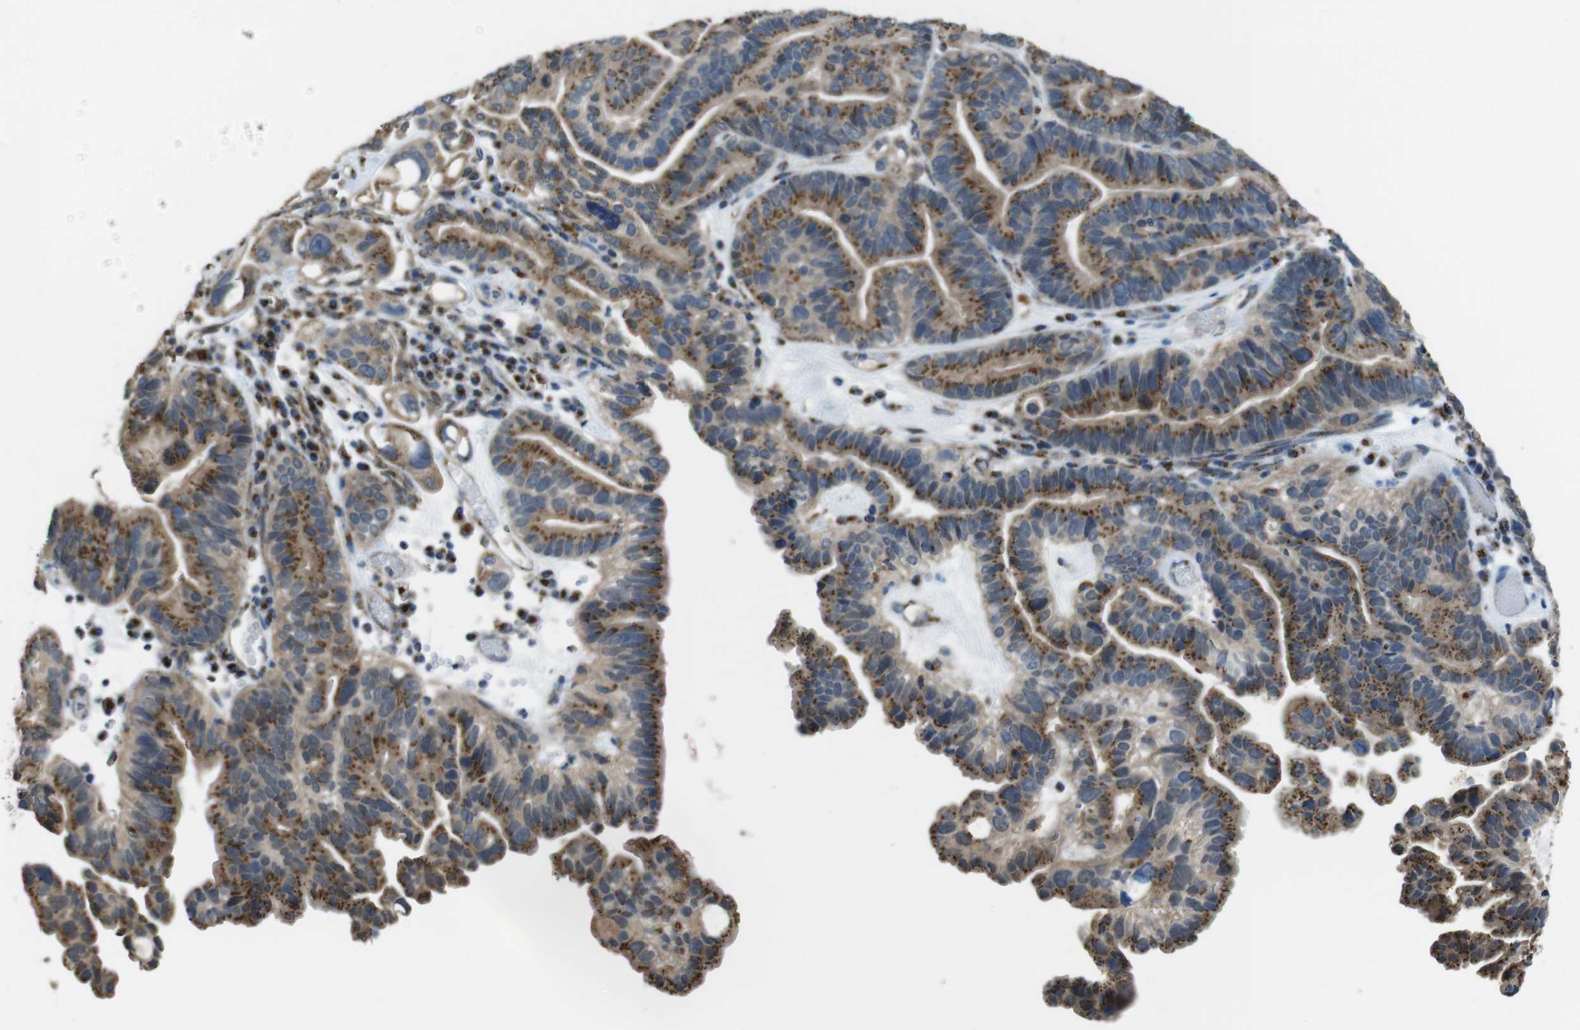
{"staining": {"intensity": "moderate", "quantity": ">75%", "location": "cytoplasmic/membranous"}, "tissue": "ovarian cancer", "cell_type": "Tumor cells", "image_type": "cancer", "snomed": [{"axis": "morphology", "description": "Cystadenocarcinoma, serous, NOS"}, {"axis": "topography", "description": "Ovary"}], "caption": "Protein expression analysis of serous cystadenocarcinoma (ovarian) exhibits moderate cytoplasmic/membranous staining in approximately >75% of tumor cells.", "gene": "RAB6A", "patient": {"sex": "female", "age": 56}}